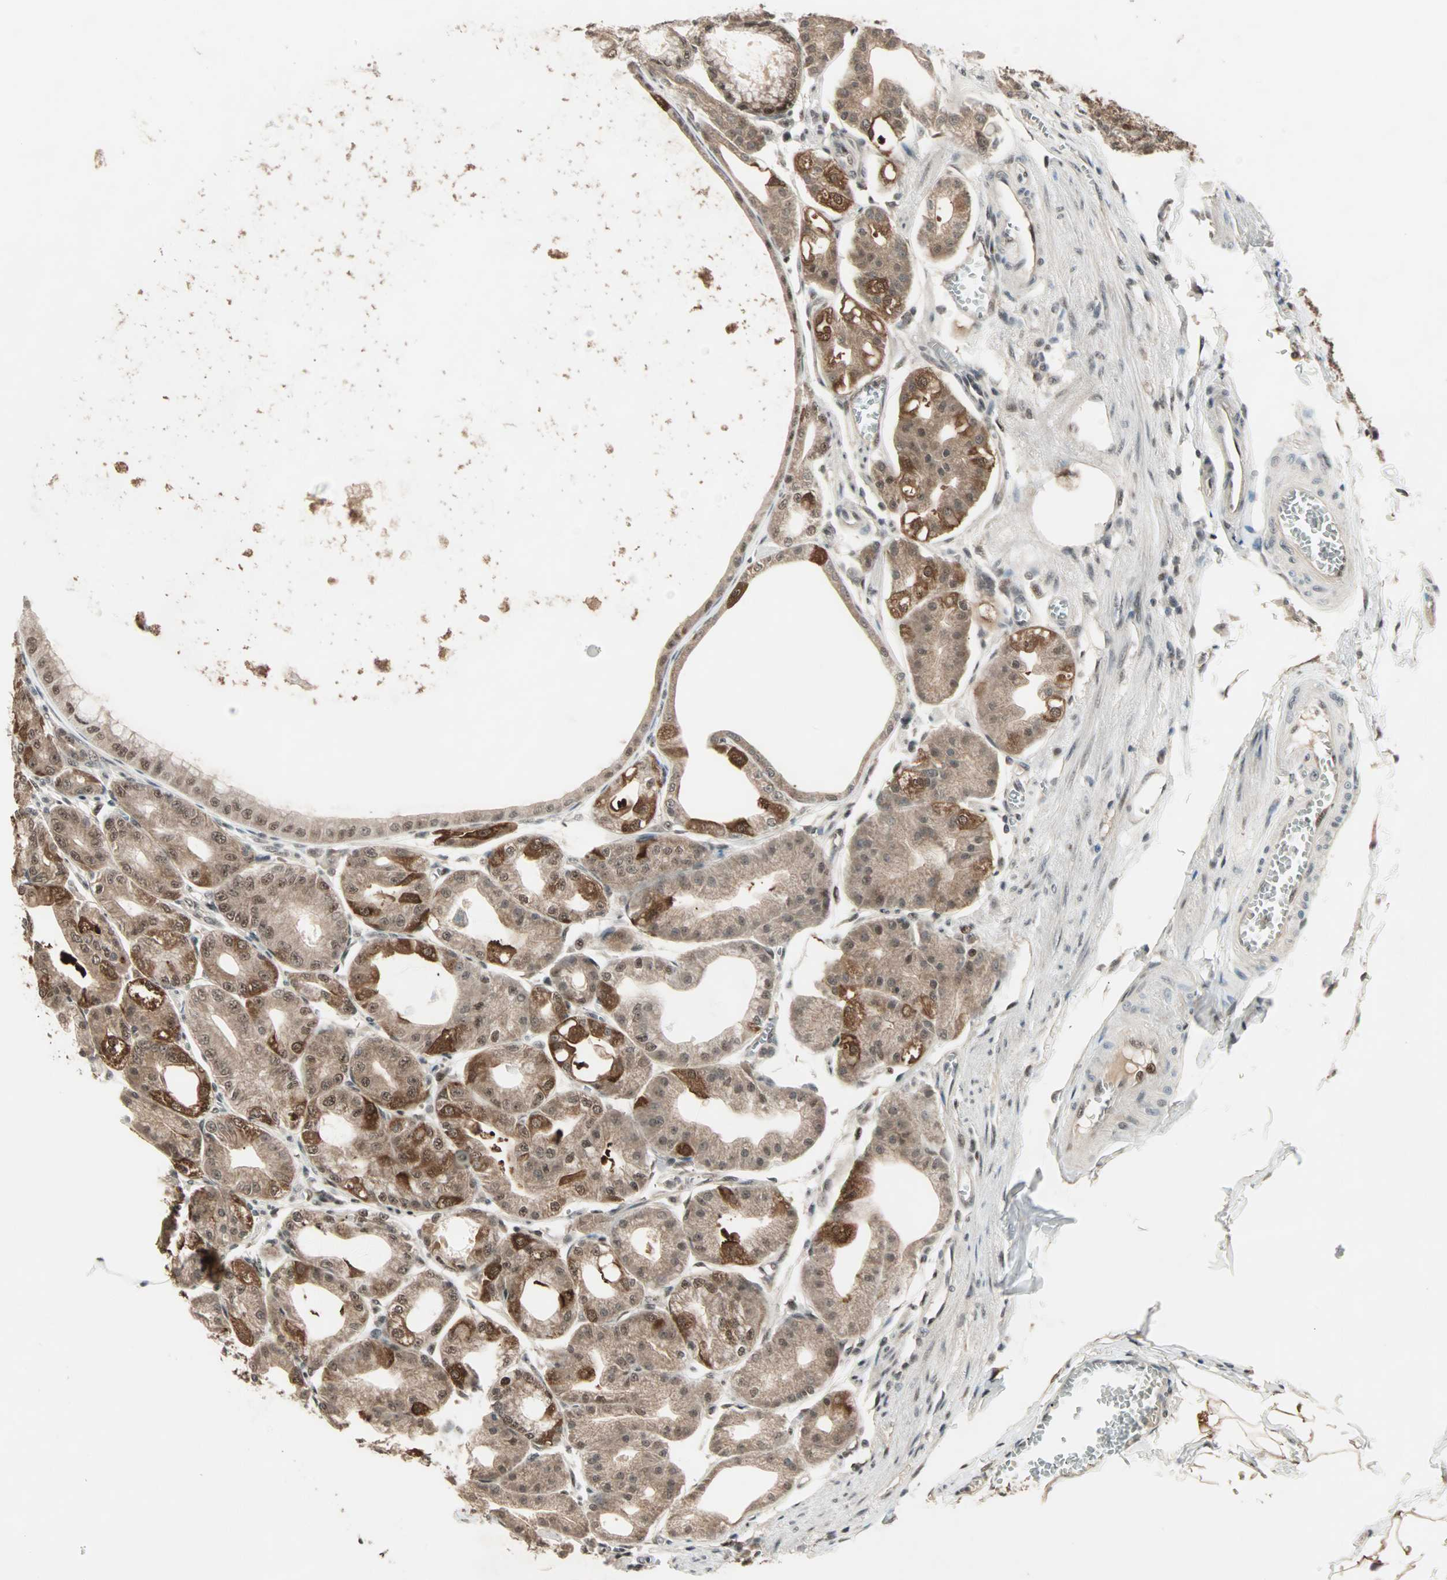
{"staining": {"intensity": "strong", "quantity": ">75%", "location": "cytoplasmic/membranous,nuclear"}, "tissue": "stomach", "cell_type": "Glandular cells", "image_type": "normal", "snomed": [{"axis": "morphology", "description": "Normal tissue, NOS"}, {"axis": "topography", "description": "Stomach, lower"}], "caption": "Glandular cells show strong cytoplasmic/membranous,nuclear expression in approximately >75% of cells in unremarkable stomach. (DAB (3,3'-diaminobenzidine) IHC, brown staining for protein, blue staining for nuclei).", "gene": "ZNF44", "patient": {"sex": "male", "age": 71}}